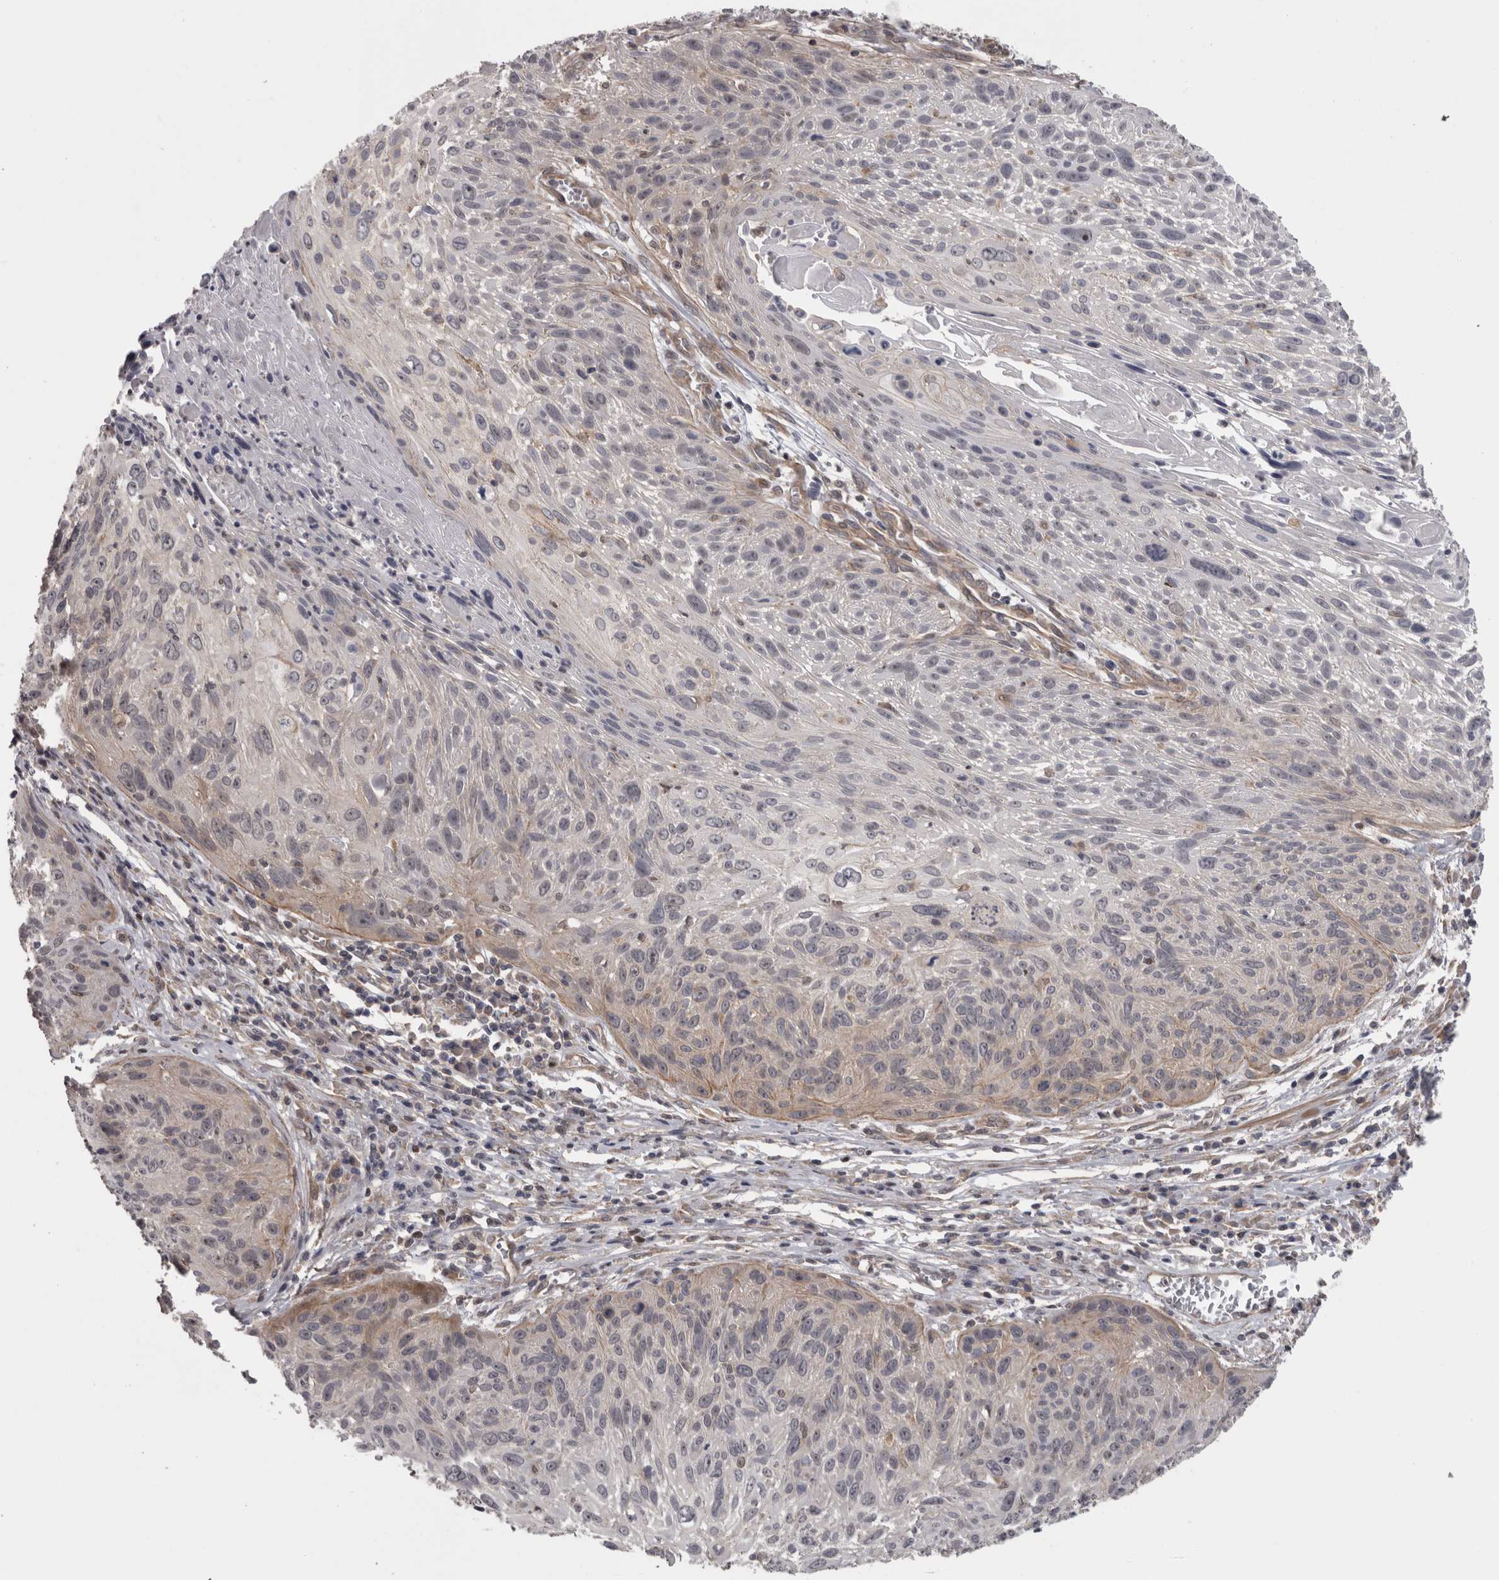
{"staining": {"intensity": "negative", "quantity": "none", "location": "none"}, "tissue": "cervical cancer", "cell_type": "Tumor cells", "image_type": "cancer", "snomed": [{"axis": "morphology", "description": "Squamous cell carcinoma, NOS"}, {"axis": "topography", "description": "Cervix"}], "caption": "Immunohistochemistry histopathology image of human squamous cell carcinoma (cervical) stained for a protein (brown), which exhibits no staining in tumor cells.", "gene": "RMDN1", "patient": {"sex": "female", "age": 51}}